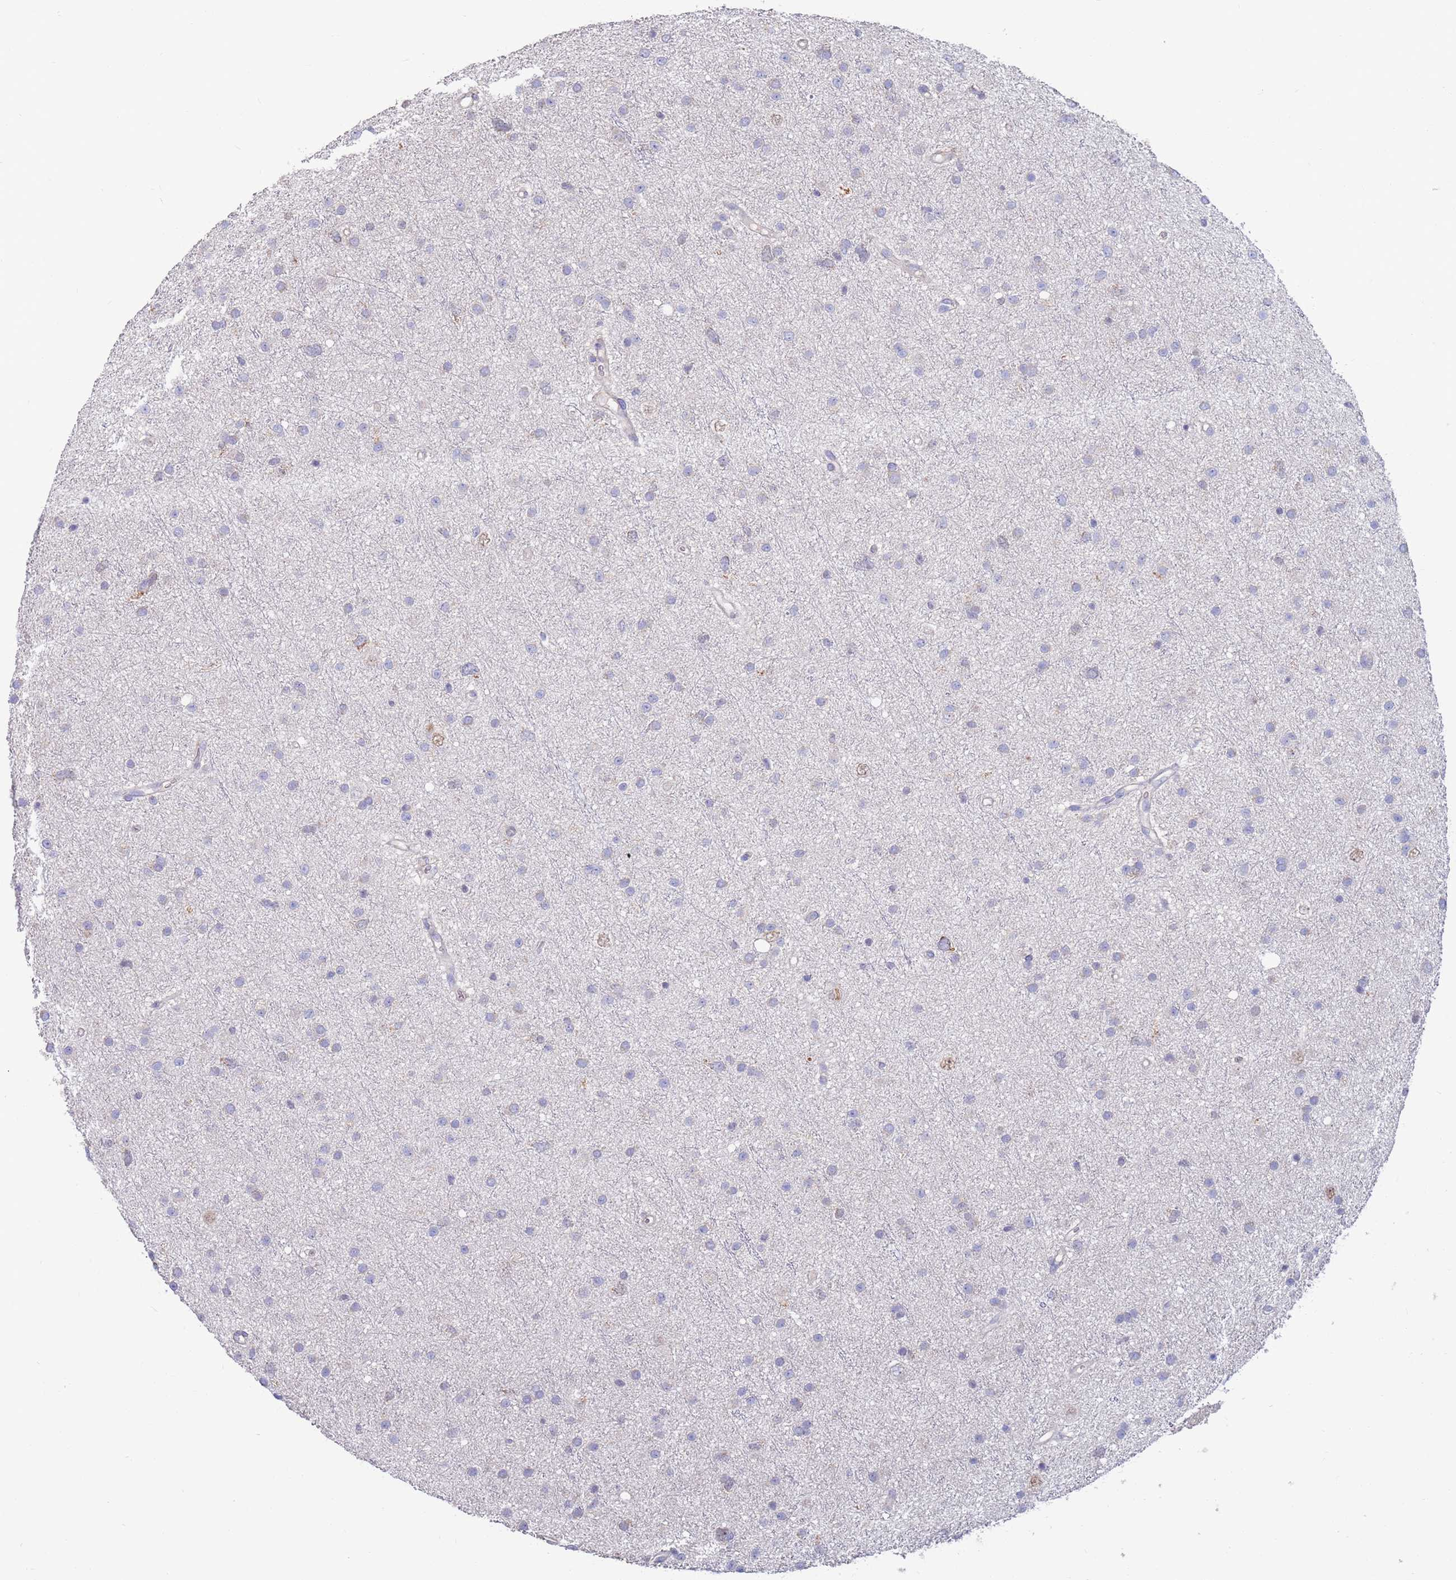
{"staining": {"intensity": "negative", "quantity": "none", "location": "none"}, "tissue": "glioma", "cell_type": "Tumor cells", "image_type": "cancer", "snomed": [{"axis": "morphology", "description": "Glioma, malignant, Low grade"}, {"axis": "topography", "description": "Cerebral cortex"}], "caption": "Tumor cells are negative for protein expression in human glioma.", "gene": "KRTCAP3", "patient": {"sex": "female", "age": 39}}